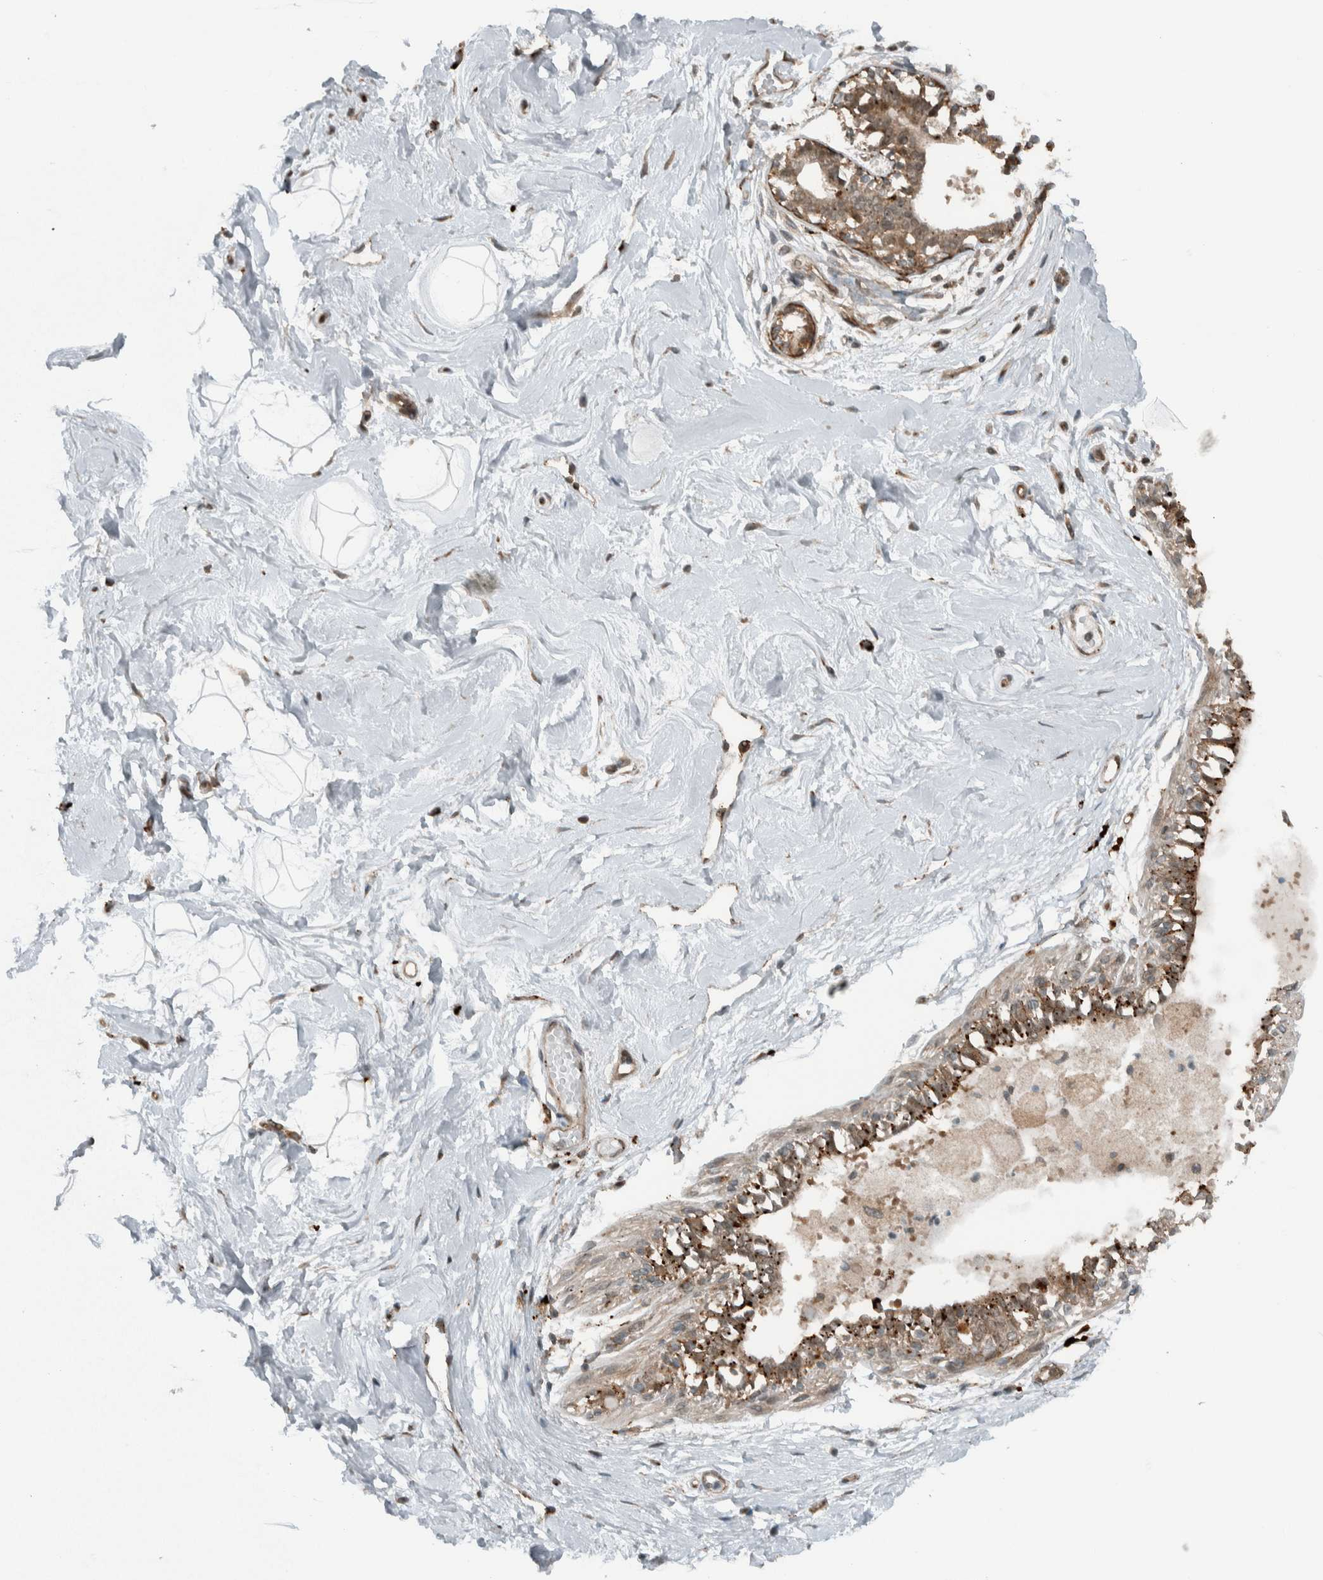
{"staining": {"intensity": "negative", "quantity": "none", "location": "none"}, "tissue": "breast", "cell_type": "Adipocytes", "image_type": "normal", "snomed": [{"axis": "morphology", "description": "Normal tissue, NOS"}, {"axis": "topography", "description": "Breast"}], "caption": "IHC photomicrograph of normal breast: human breast stained with DAB displays no significant protein staining in adipocytes. (DAB (3,3'-diaminobenzidine) immunohistochemistry (IHC) visualized using brightfield microscopy, high magnification).", "gene": "GIGYF1", "patient": {"sex": "female", "age": 45}}